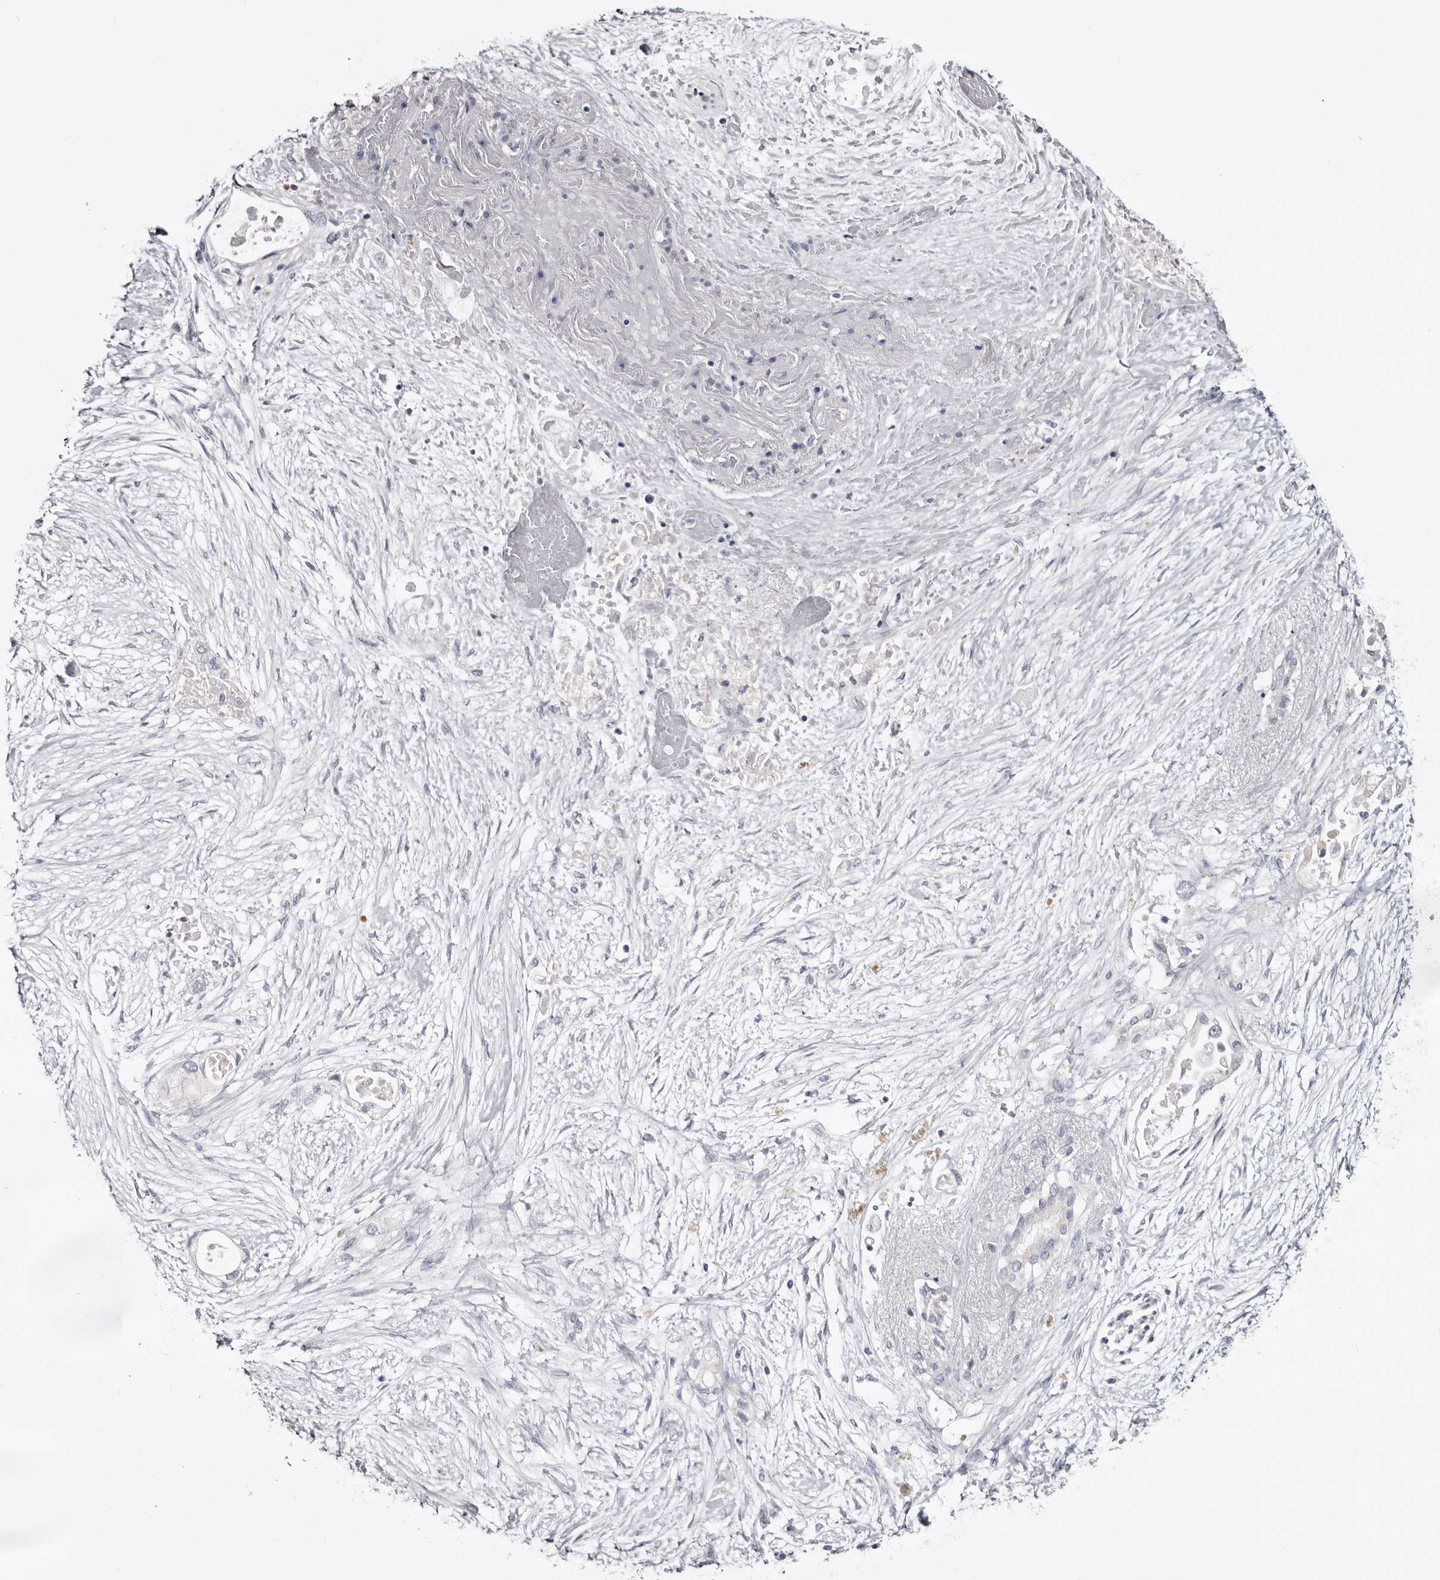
{"staining": {"intensity": "negative", "quantity": "none", "location": "none"}, "tissue": "pancreatic cancer", "cell_type": "Tumor cells", "image_type": "cancer", "snomed": [{"axis": "morphology", "description": "Adenocarcinoma, NOS"}, {"axis": "topography", "description": "Pancreas"}], "caption": "An immunohistochemistry (IHC) image of adenocarcinoma (pancreatic) is shown. There is no staining in tumor cells of adenocarcinoma (pancreatic).", "gene": "CASQ1", "patient": {"sex": "male", "age": 53}}